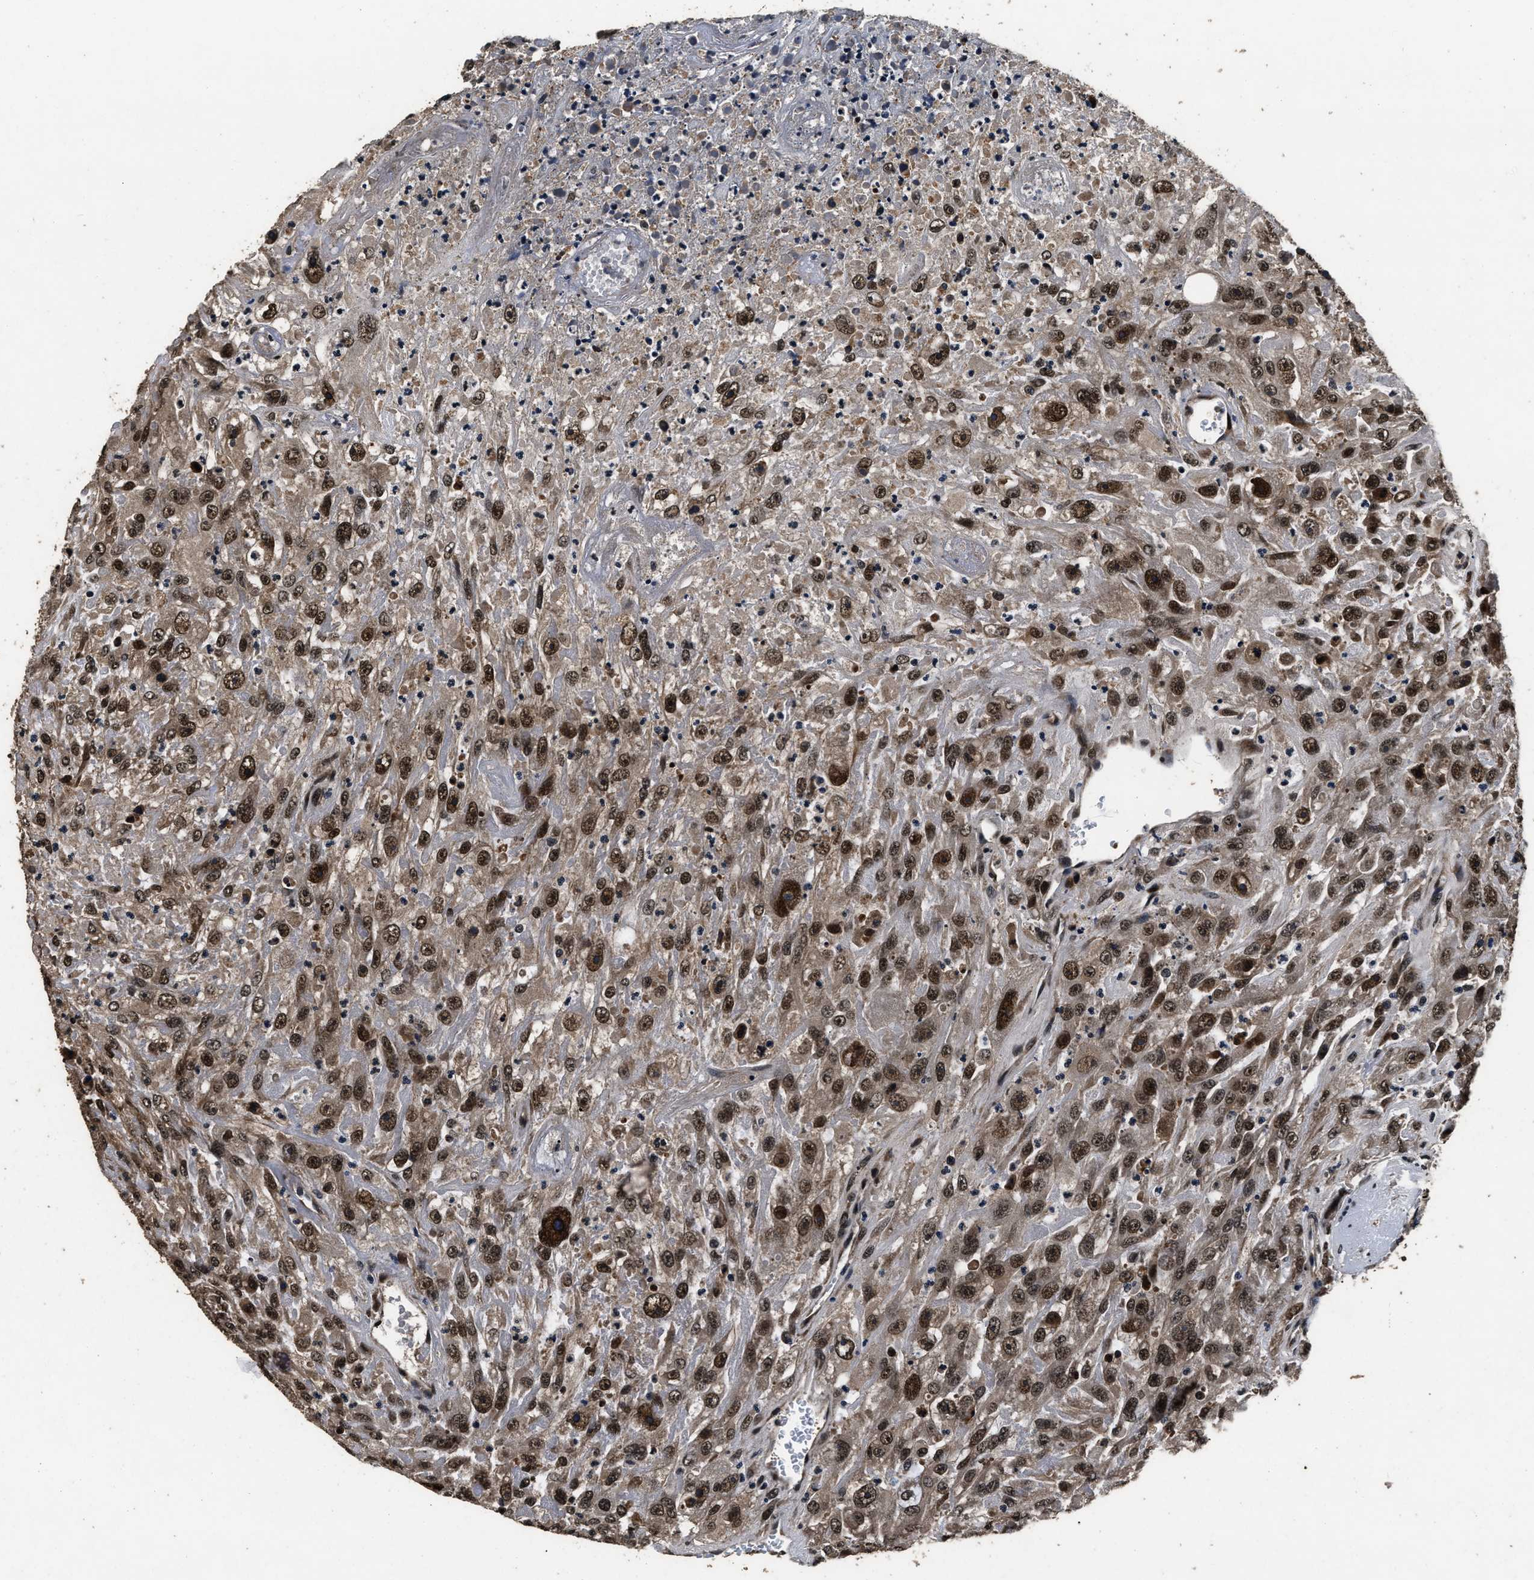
{"staining": {"intensity": "strong", "quantity": ">75%", "location": "nuclear"}, "tissue": "urothelial cancer", "cell_type": "Tumor cells", "image_type": "cancer", "snomed": [{"axis": "morphology", "description": "Urothelial carcinoma, High grade"}, {"axis": "topography", "description": "Urinary bladder"}], "caption": "Immunohistochemistry (IHC) (DAB) staining of human high-grade urothelial carcinoma displays strong nuclear protein staining in about >75% of tumor cells.", "gene": "CSTF1", "patient": {"sex": "male", "age": 46}}